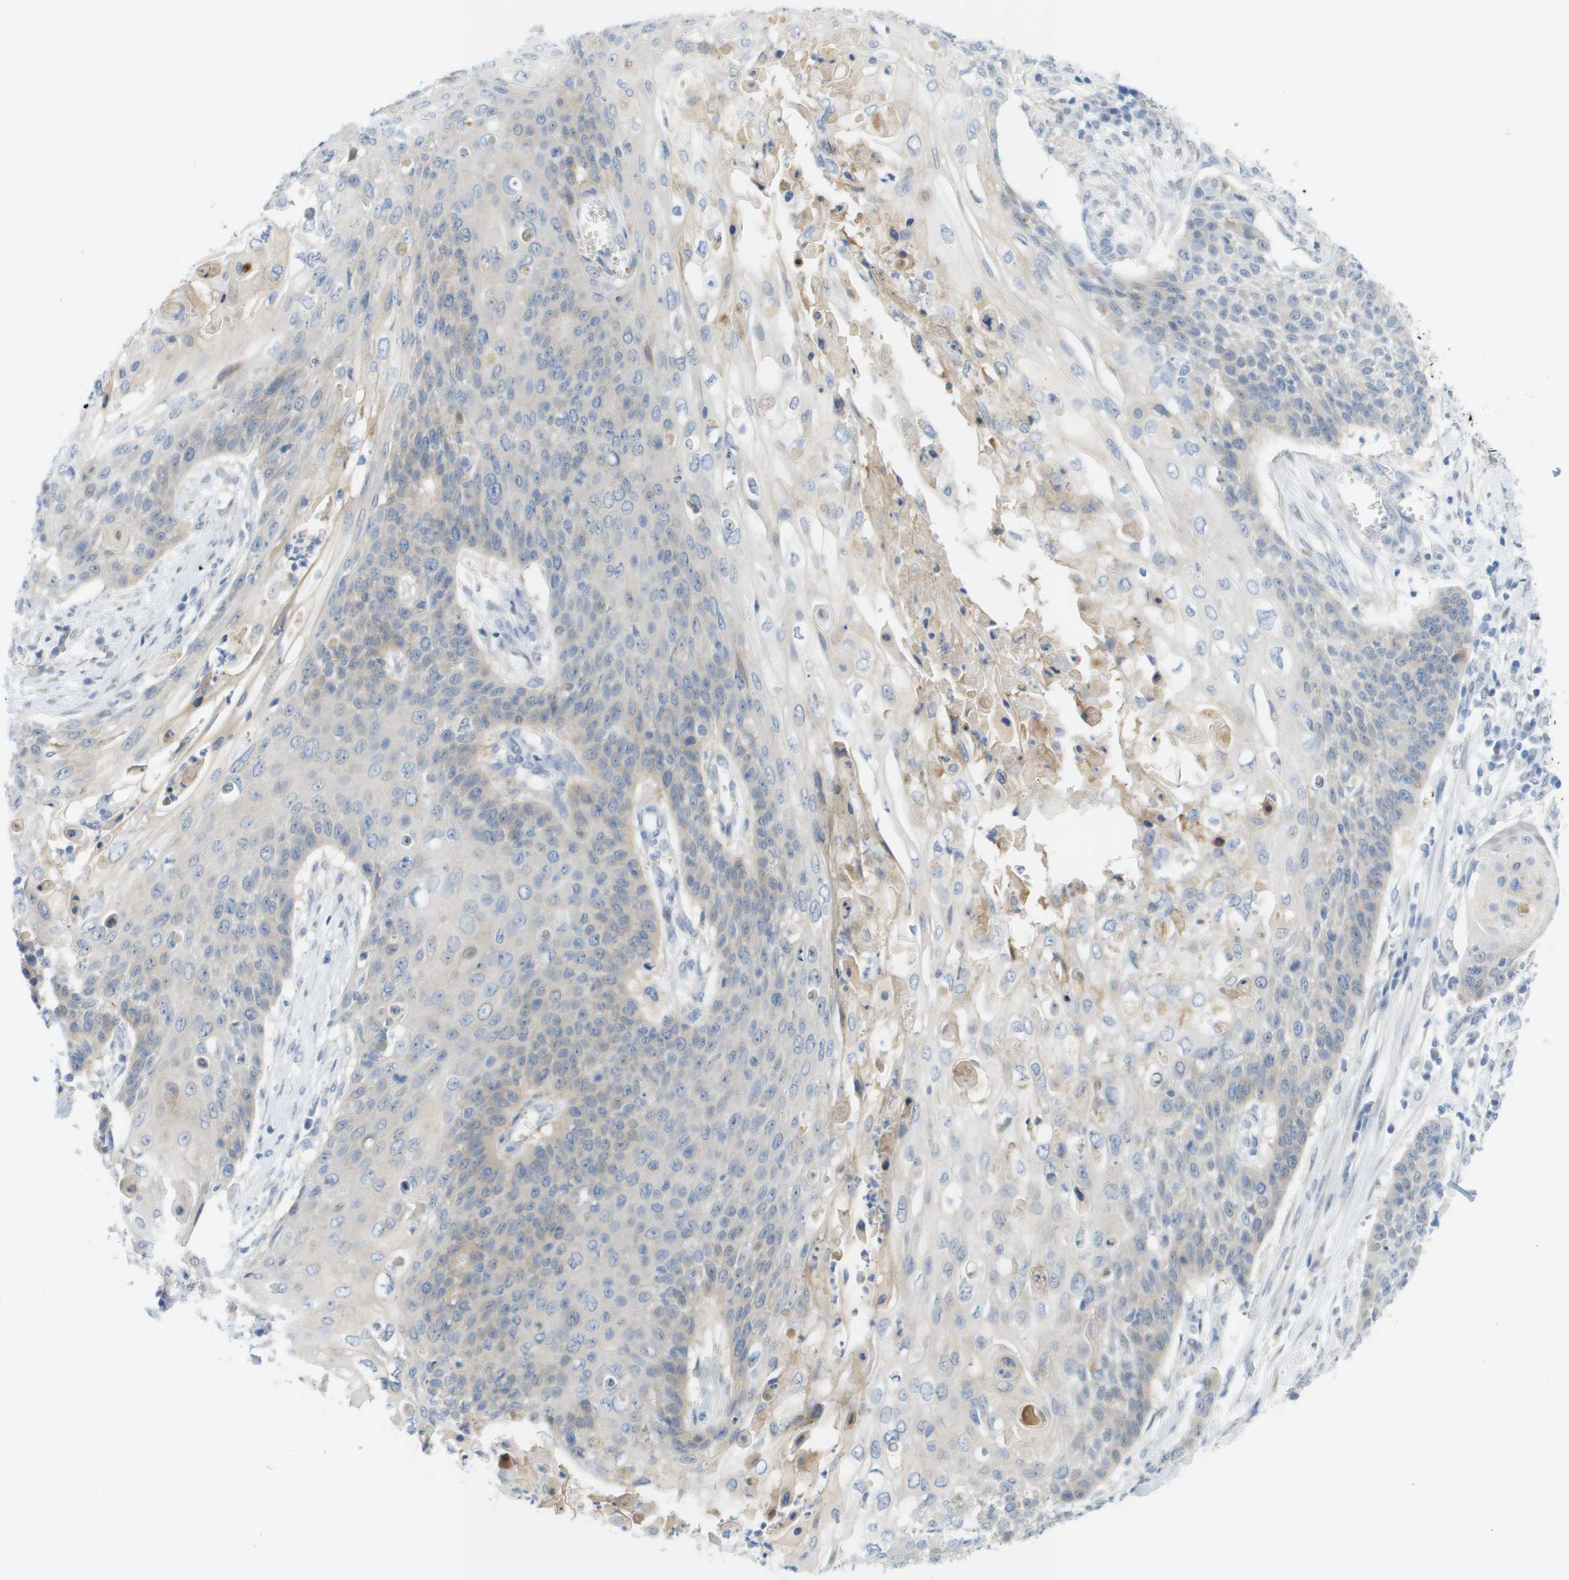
{"staining": {"intensity": "negative", "quantity": "none", "location": "none"}, "tissue": "cervical cancer", "cell_type": "Tumor cells", "image_type": "cancer", "snomed": [{"axis": "morphology", "description": "Squamous cell carcinoma, NOS"}, {"axis": "topography", "description": "Cervix"}], "caption": "Tumor cells are negative for protein expression in human cervical cancer (squamous cell carcinoma).", "gene": "CUL9", "patient": {"sex": "female", "age": 39}}